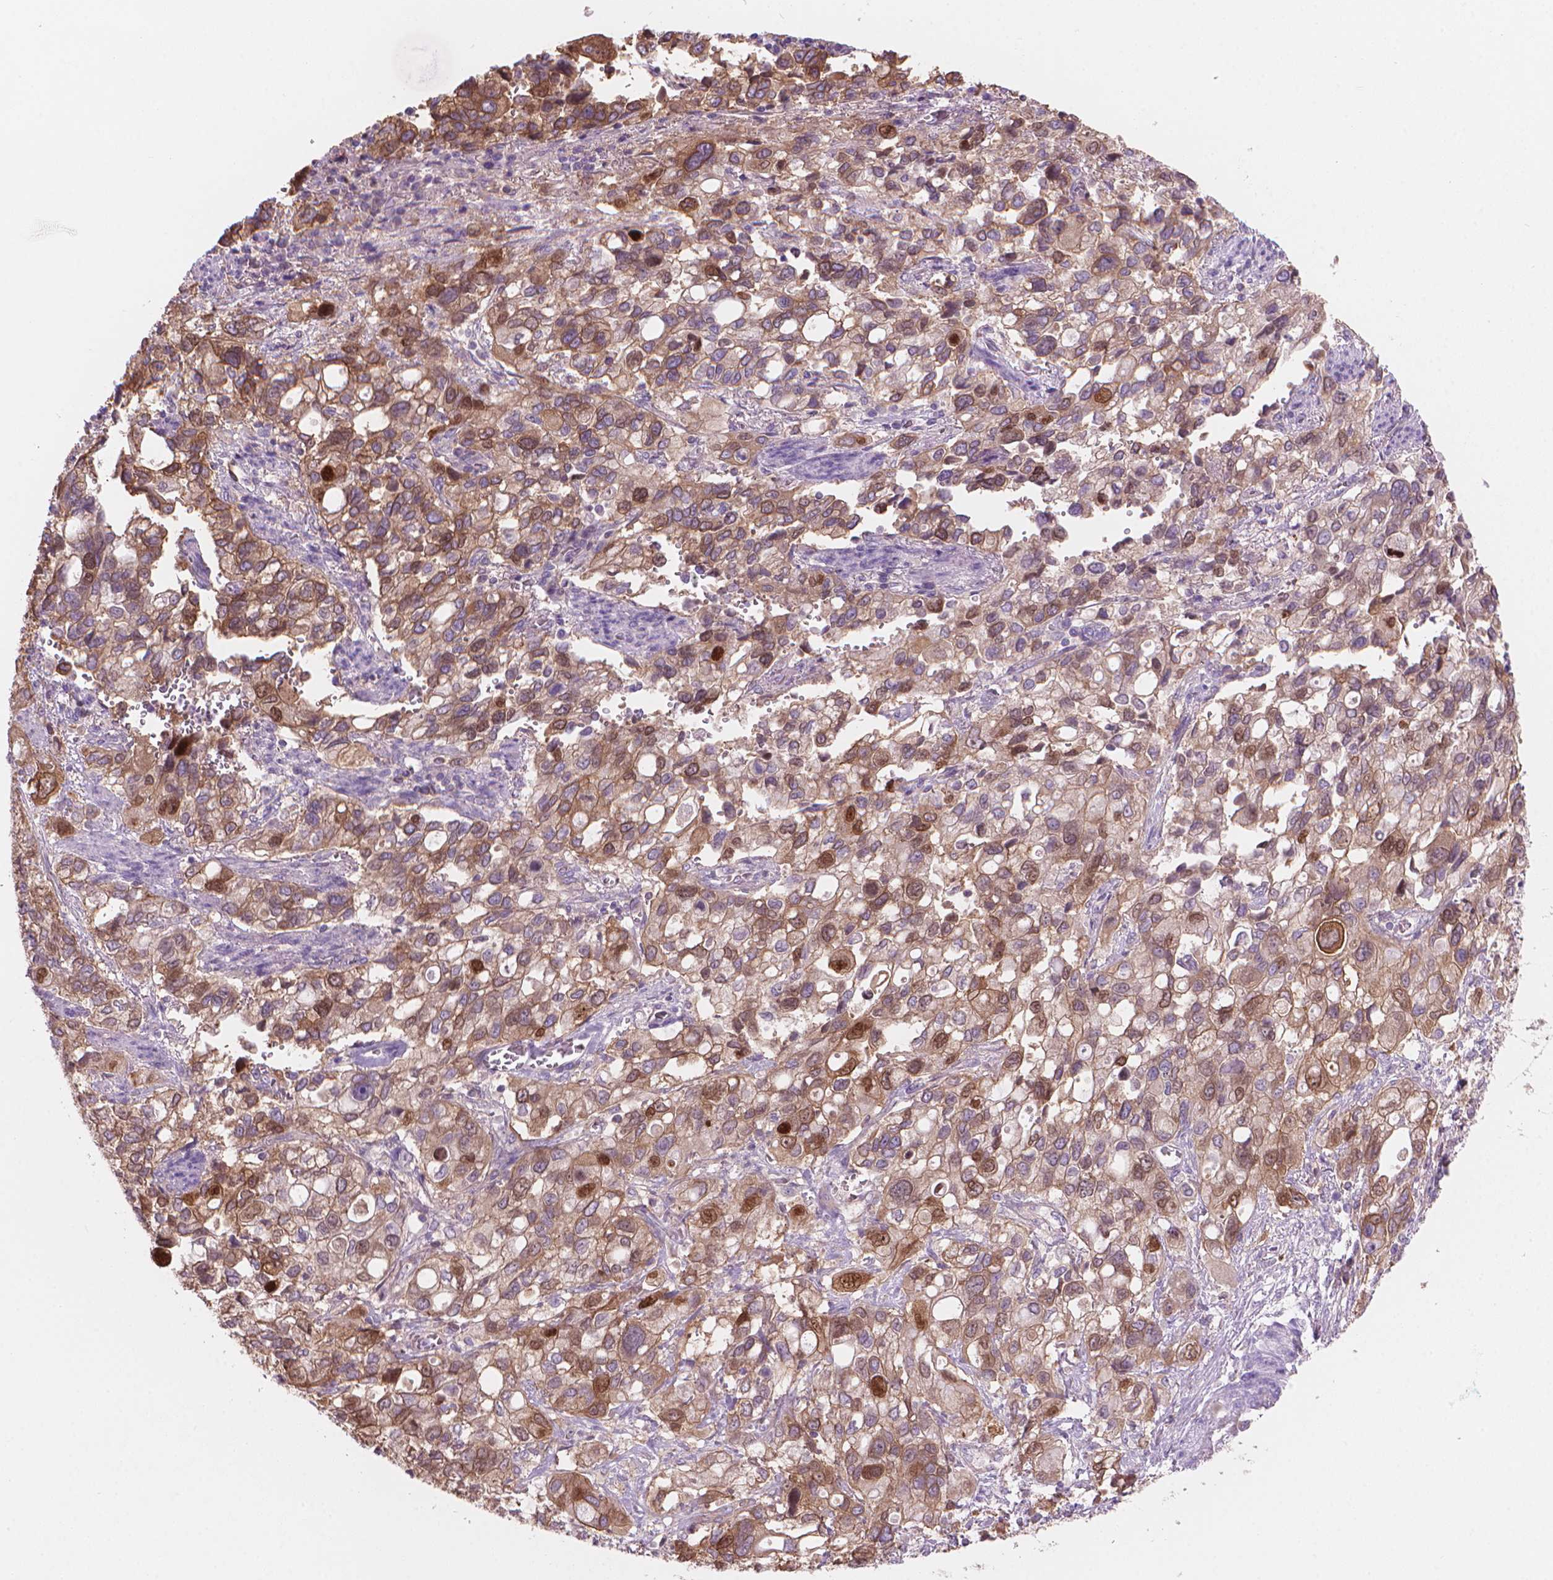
{"staining": {"intensity": "moderate", "quantity": ">75%", "location": "cytoplasmic/membranous,nuclear"}, "tissue": "stomach cancer", "cell_type": "Tumor cells", "image_type": "cancer", "snomed": [{"axis": "morphology", "description": "Adenocarcinoma, NOS"}, {"axis": "topography", "description": "Stomach, upper"}], "caption": "Protein staining demonstrates moderate cytoplasmic/membranous and nuclear positivity in approximately >75% of tumor cells in stomach cancer.", "gene": "ENSG00000187186", "patient": {"sex": "female", "age": 81}}